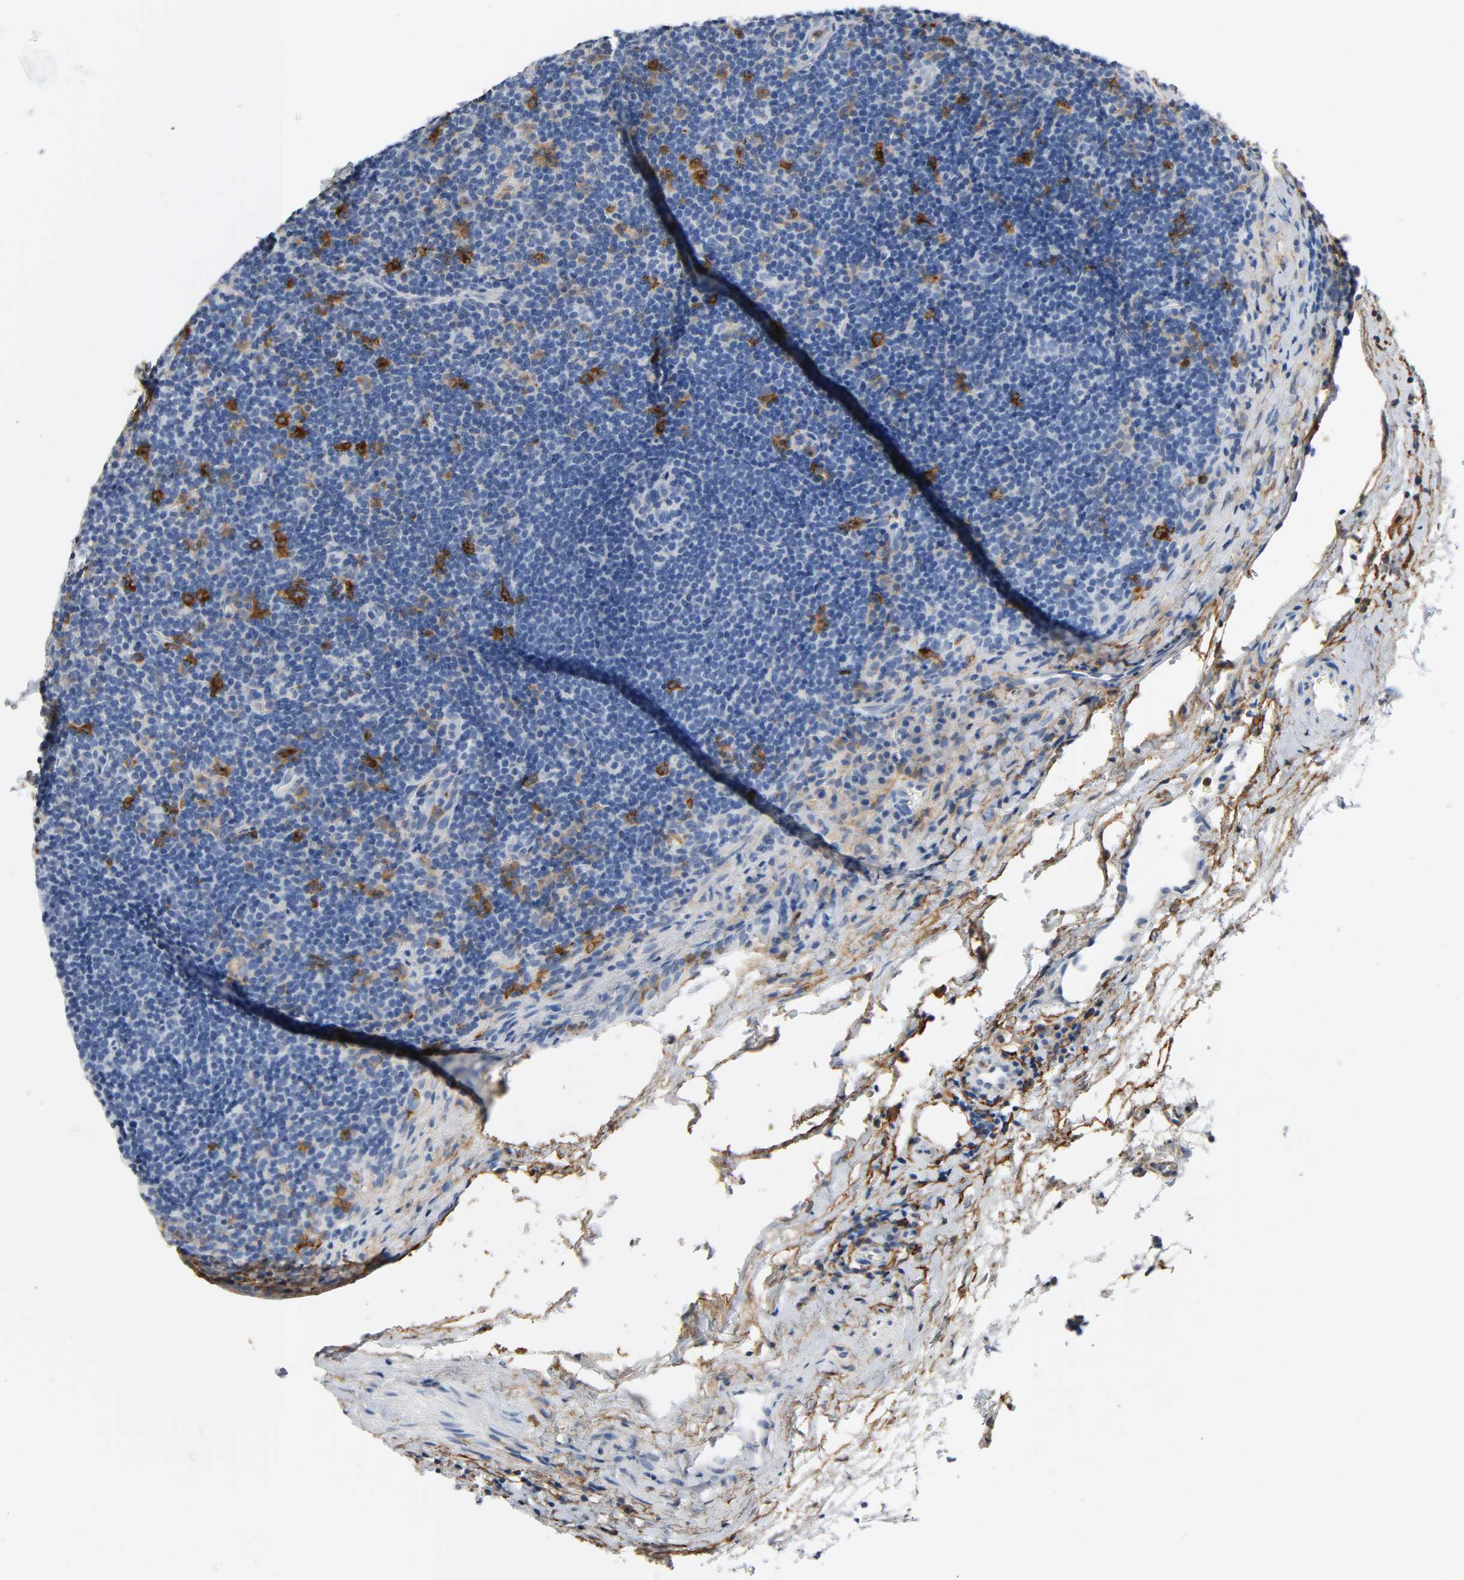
{"staining": {"intensity": "negative", "quantity": "none", "location": "none"}, "tissue": "lymphoma", "cell_type": "Tumor cells", "image_type": "cancer", "snomed": [{"axis": "morphology", "description": "Malignant lymphoma, non-Hodgkin's type, Low grade"}, {"axis": "topography", "description": "Lymph node"}], "caption": "Tumor cells show no significant protein positivity in malignant lymphoma, non-Hodgkin's type (low-grade).", "gene": "ANPEP", "patient": {"sex": "male", "age": 70}}